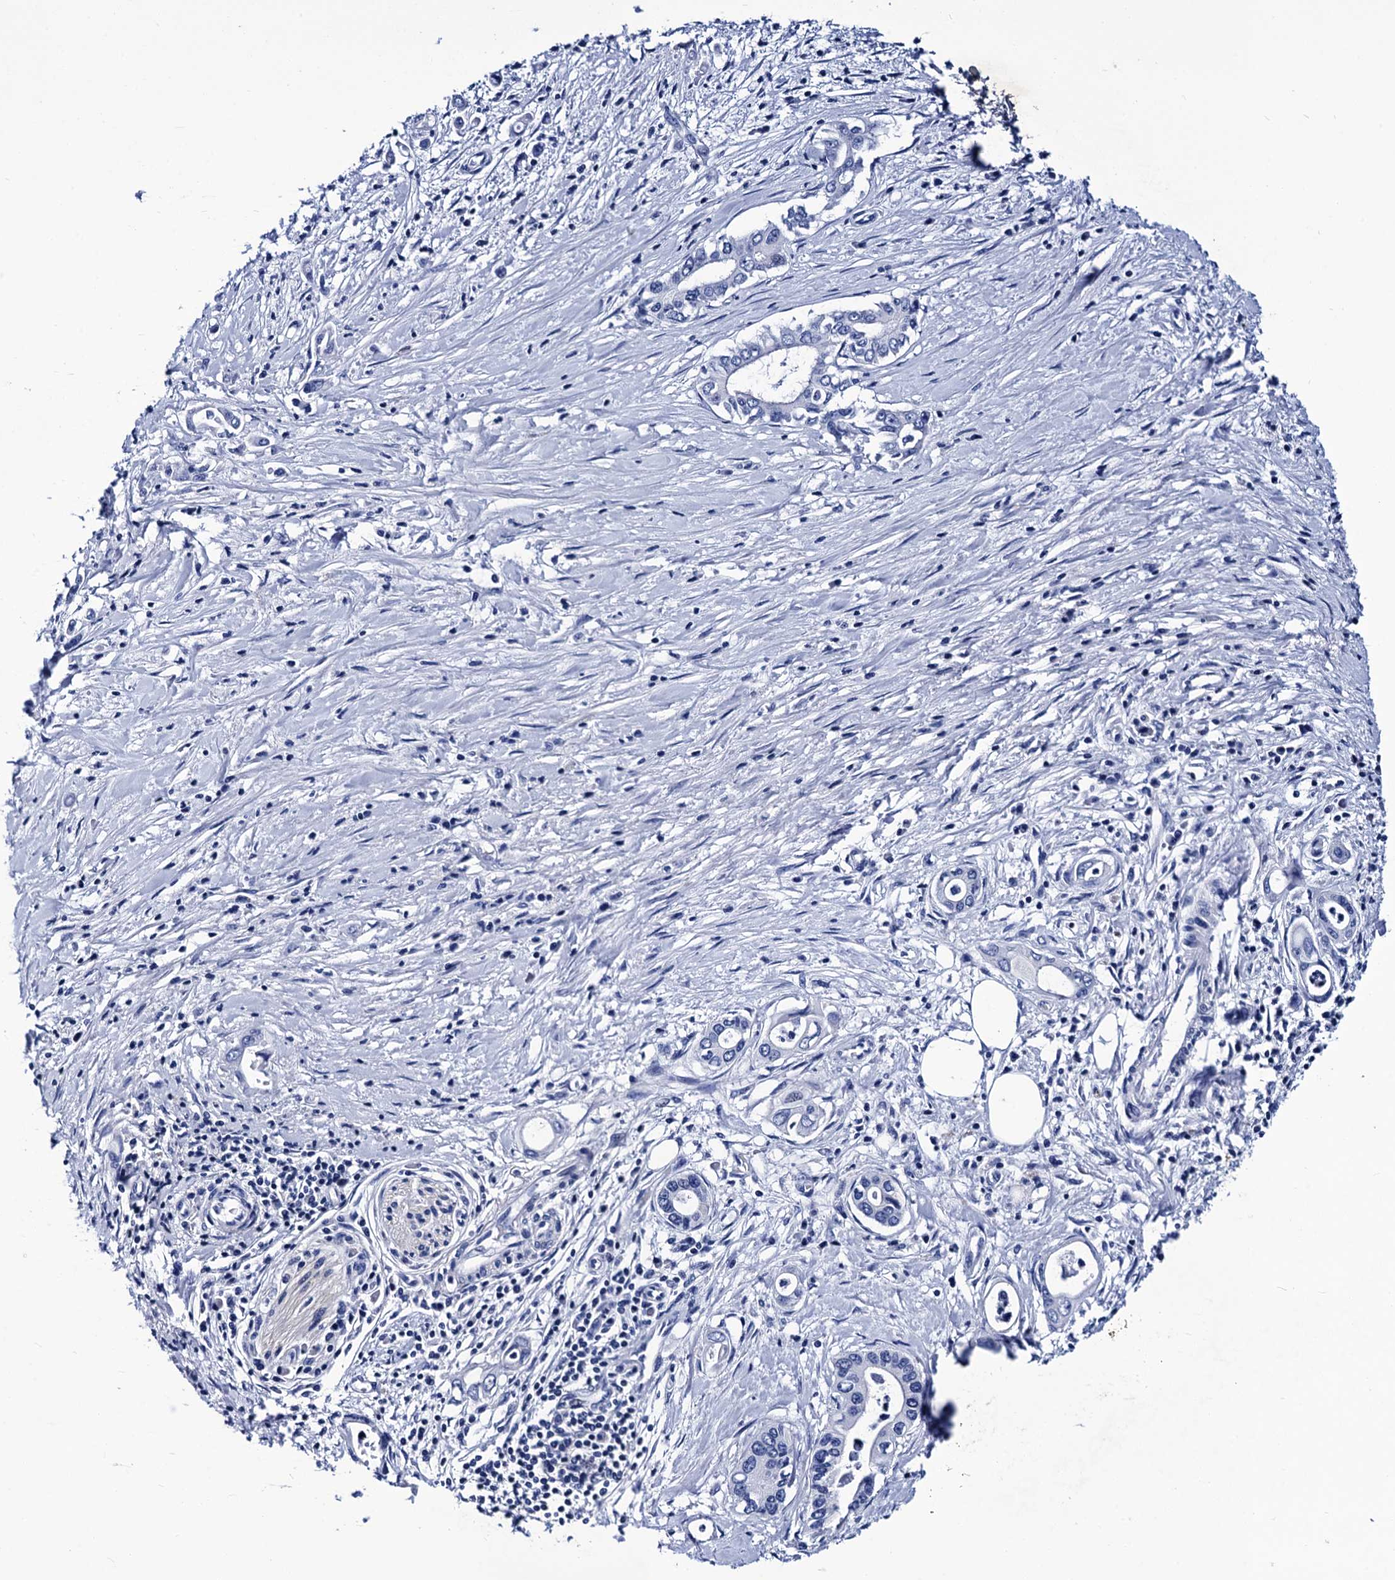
{"staining": {"intensity": "negative", "quantity": "none", "location": "none"}, "tissue": "pancreatic cancer", "cell_type": "Tumor cells", "image_type": "cancer", "snomed": [{"axis": "morphology", "description": "Adenocarcinoma, NOS"}, {"axis": "topography", "description": "Pancreas"}], "caption": "Immunohistochemistry (IHC) photomicrograph of human adenocarcinoma (pancreatic) stained for a protein (brown), which reveals no staining in tumor cells.", "gene": "MYBPC3", "patient": {"sex": "female", "age": 66}}